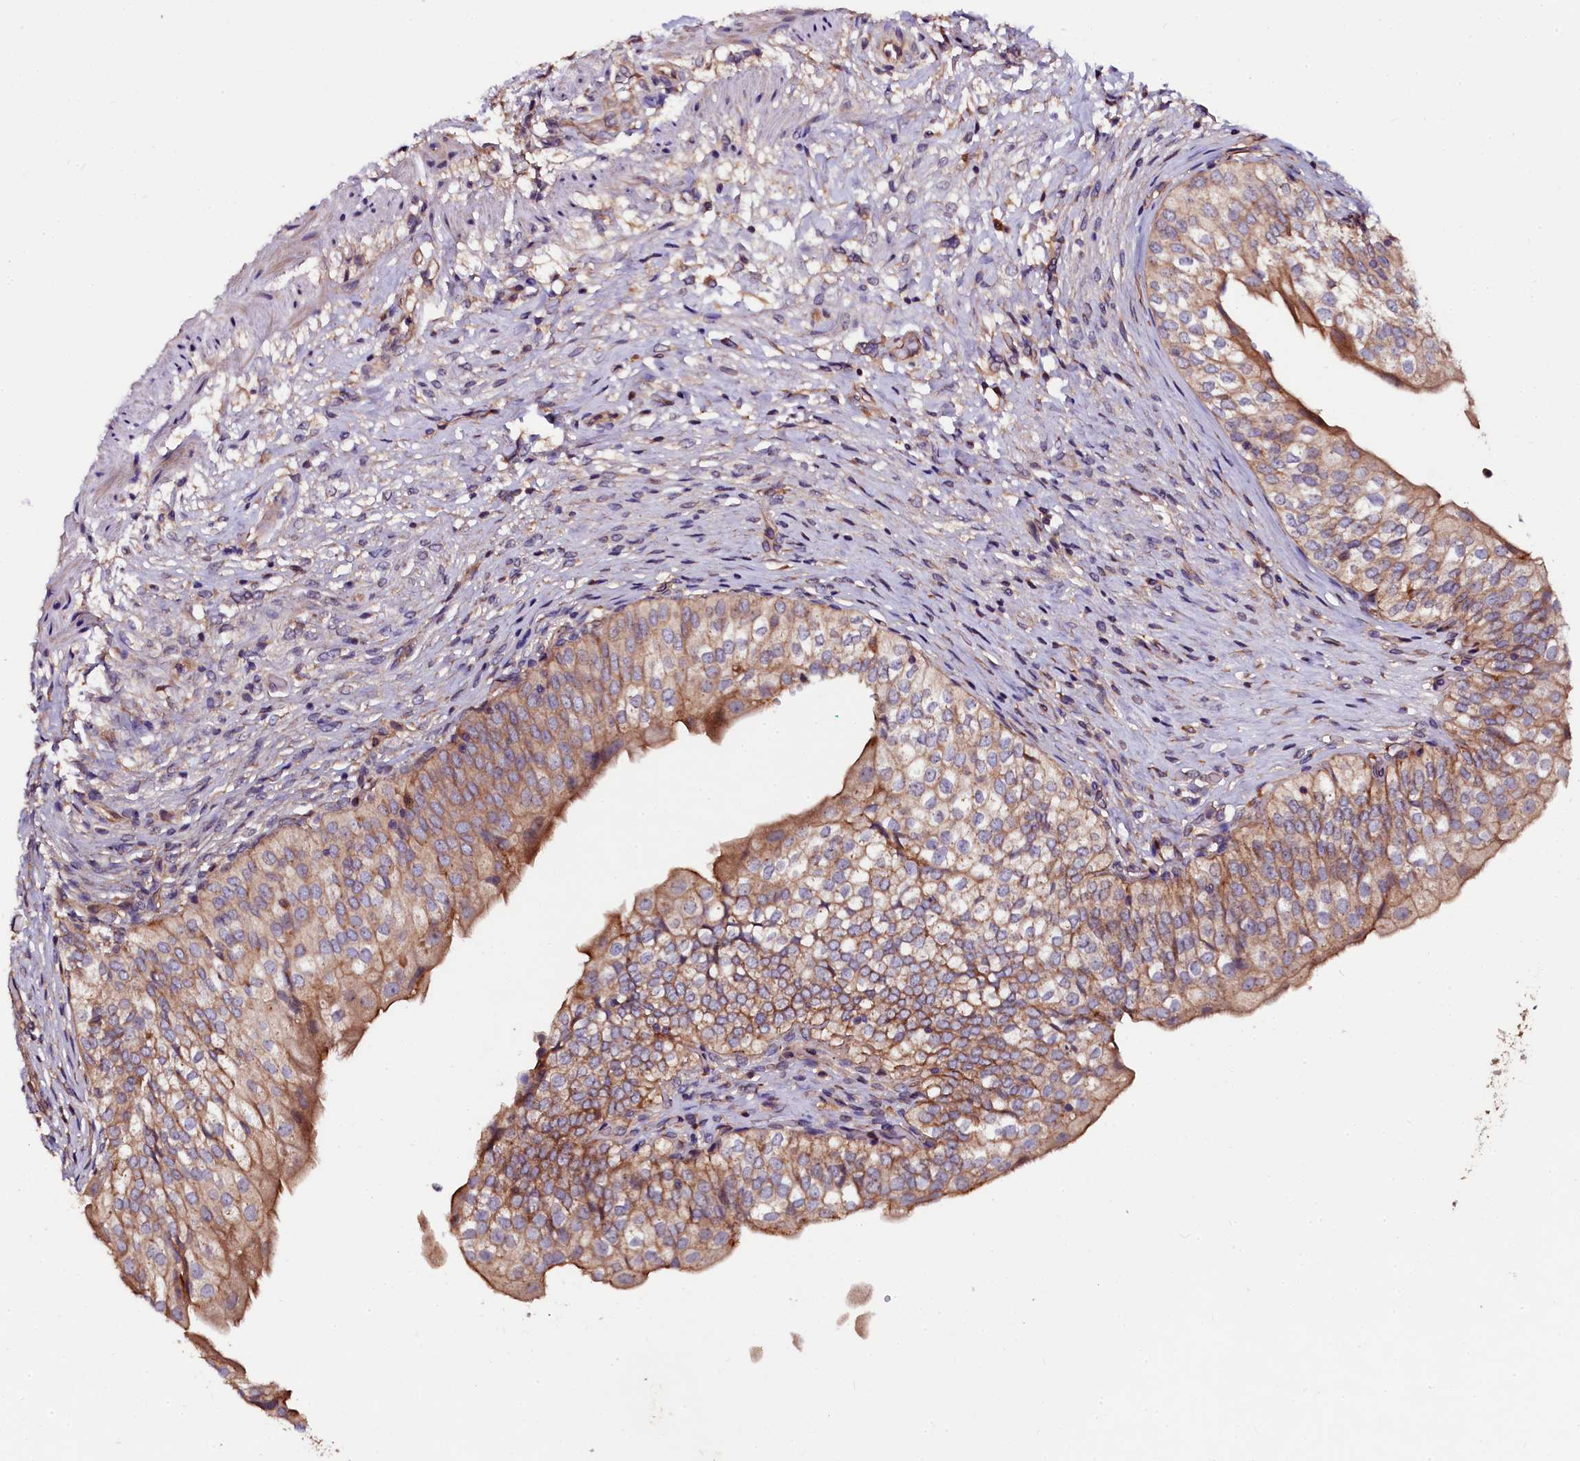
{"staining": {"intensity": "moderate", "quantity": ">75%", "location": "cytoplasmic/membranous"}, "tissue": "urinary bladder", "cell_type": "Urothelial cells", "image_type": "normal", "snomed": [{"axis": "morphology", "description": "Normal tissue, NOS"}, {"axis": "topography", "description": "Urinary bladder"}], "caption": "Moderate cytoplasmic/membranous positivity for a protein is identified in about >75% of urothelial cells of unremarkable urinary bladder using immunohistochemistry.", "gene": "APPL2", "patient": {"sex": "male", "age": 55}}